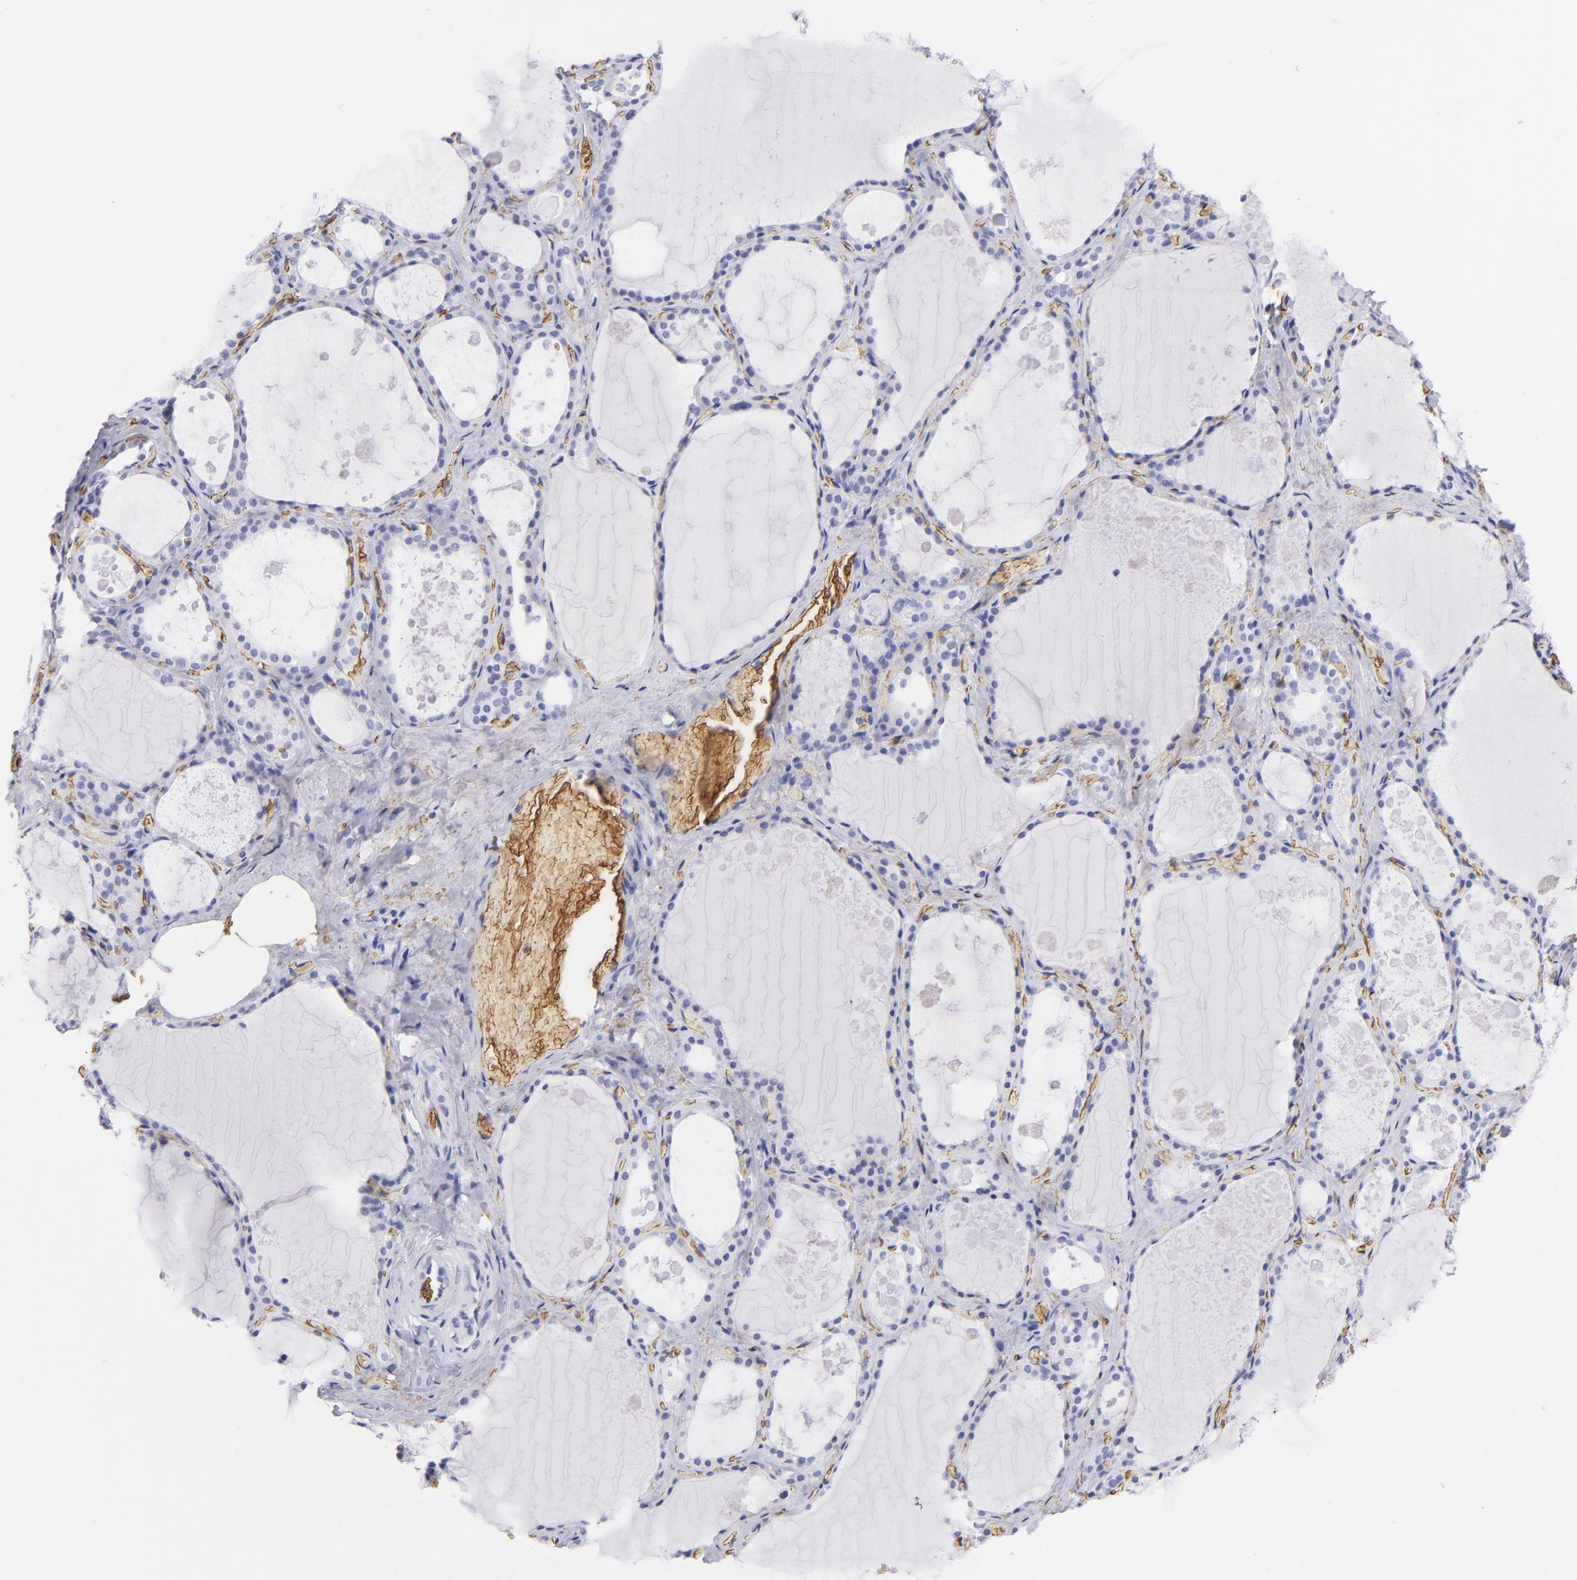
{"staining": {"intensity": "negative", "quantity": "none", "location": "none"}, "tissue": "thyroid gland", "cell_type": "Glandular cells", "image_type": "normal", "snomed": [{"axis": "morphology", "description": "Normal tissue, NOS"}, {"axis": "topography", "description": "Thyroid gland"}], "caption": "There is no significant expression in glandular cells of thyroid gland. The staining is performed using DAB (3,3'-diaminobenzidine) brown chromogen with nuclei counter-stained in using hematoxylin.", "gene": "GYPA", "patient": {"sex": "male", "age": 61}}